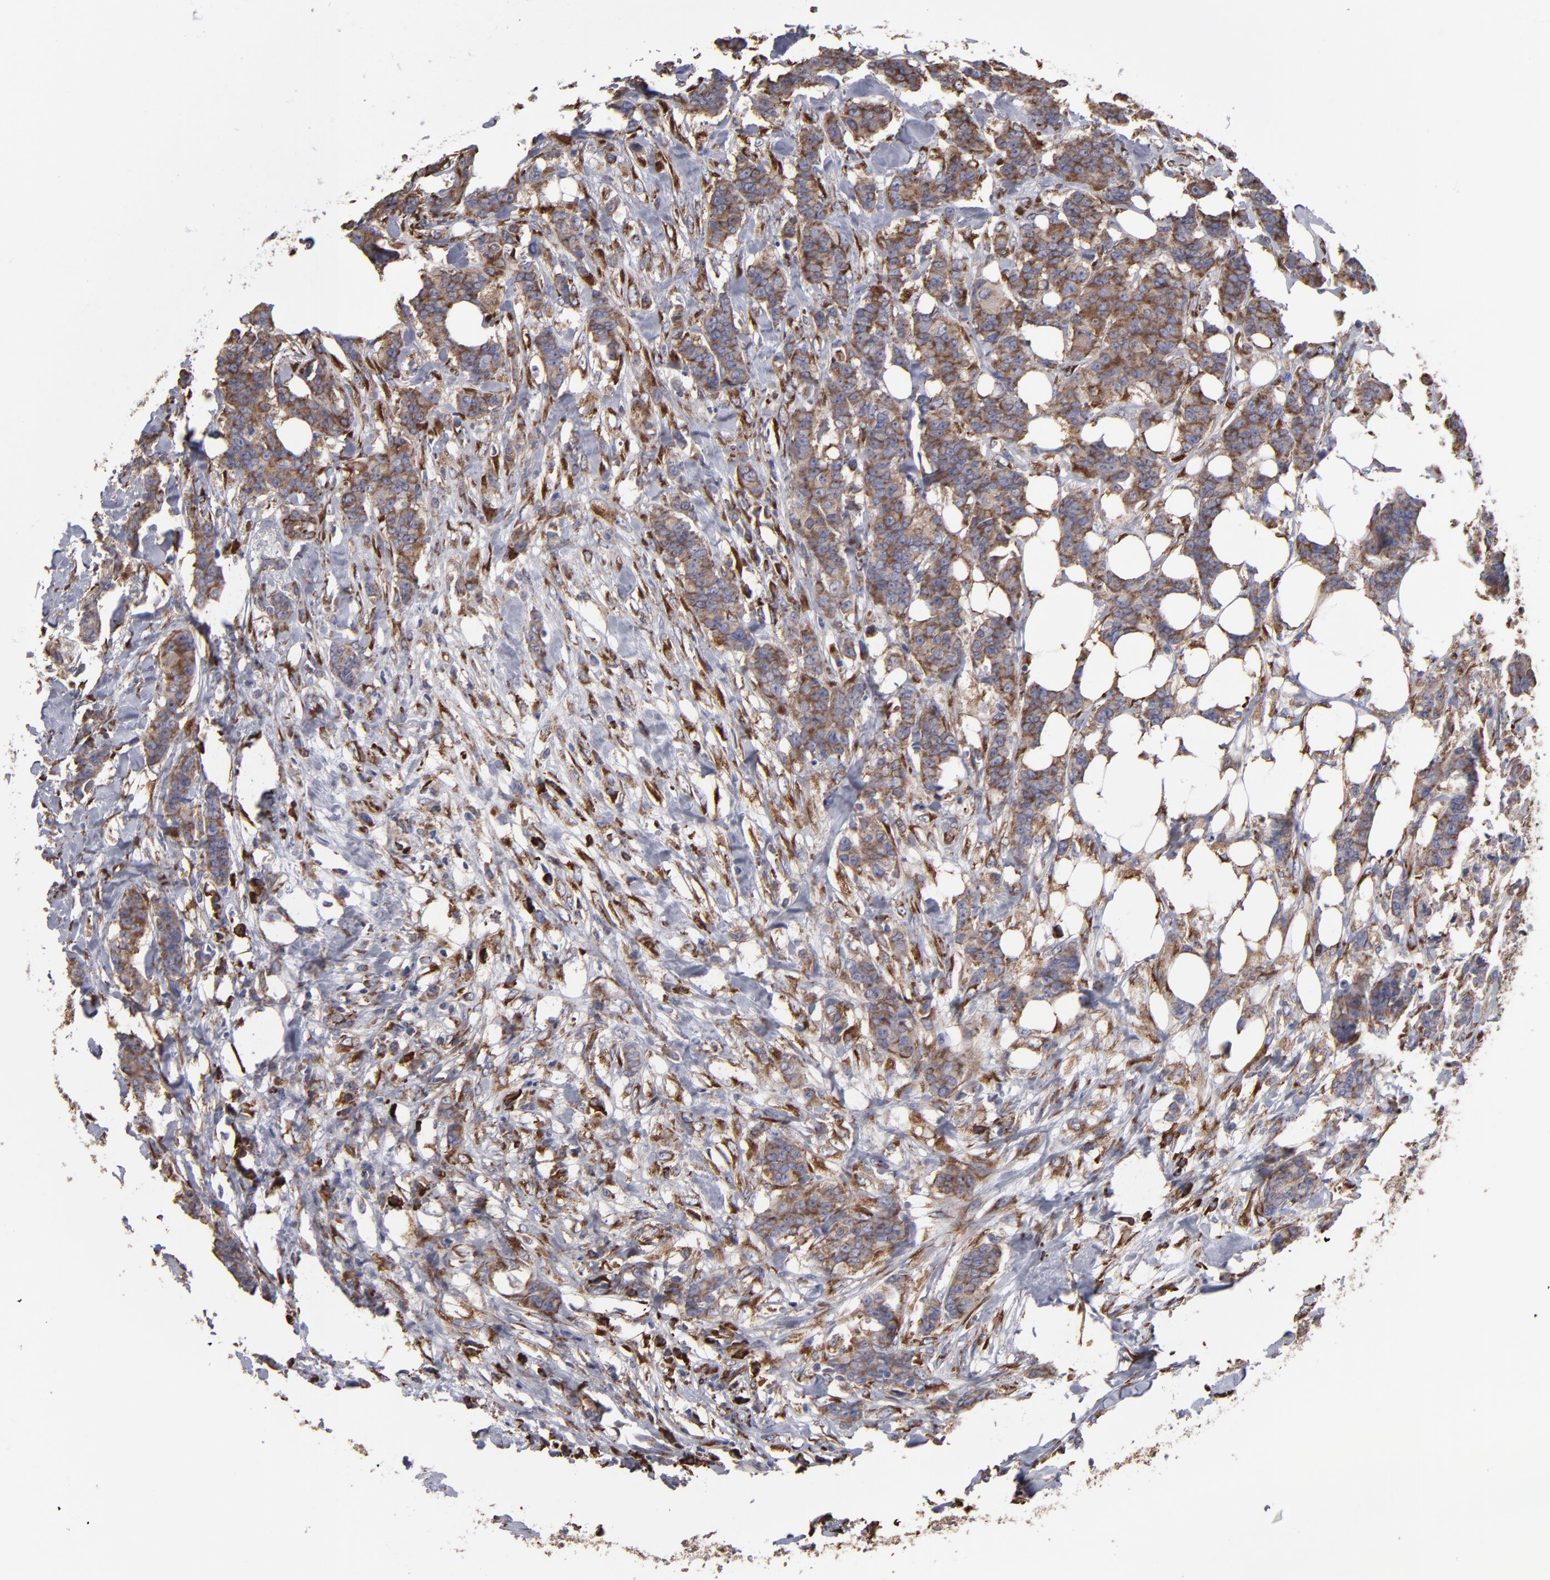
{"staining": {"intensity": "strong", "quantity": ">75%", "location": "cytoplasmic/membranous"}, "tissue": "breast cancer", "cell_type": "Tumor cells", "image_type": "cancer", "snomed": [{"axis": "morphology", "description": "Duct carcinoma"}, {"axis": "topography", "description": "Breast"}], "caption": "Immunohistochemistry image of neoplastic tissue: human breast cancer stained using IHC reveals high levels of strong protein expression localized specifically in the cytoplasmic/membranous of tumor cells, appearing as a cytoplasmic/membranous brown color.", "gene": "SND1", "patient": {"sex": "female", "age": 40}}